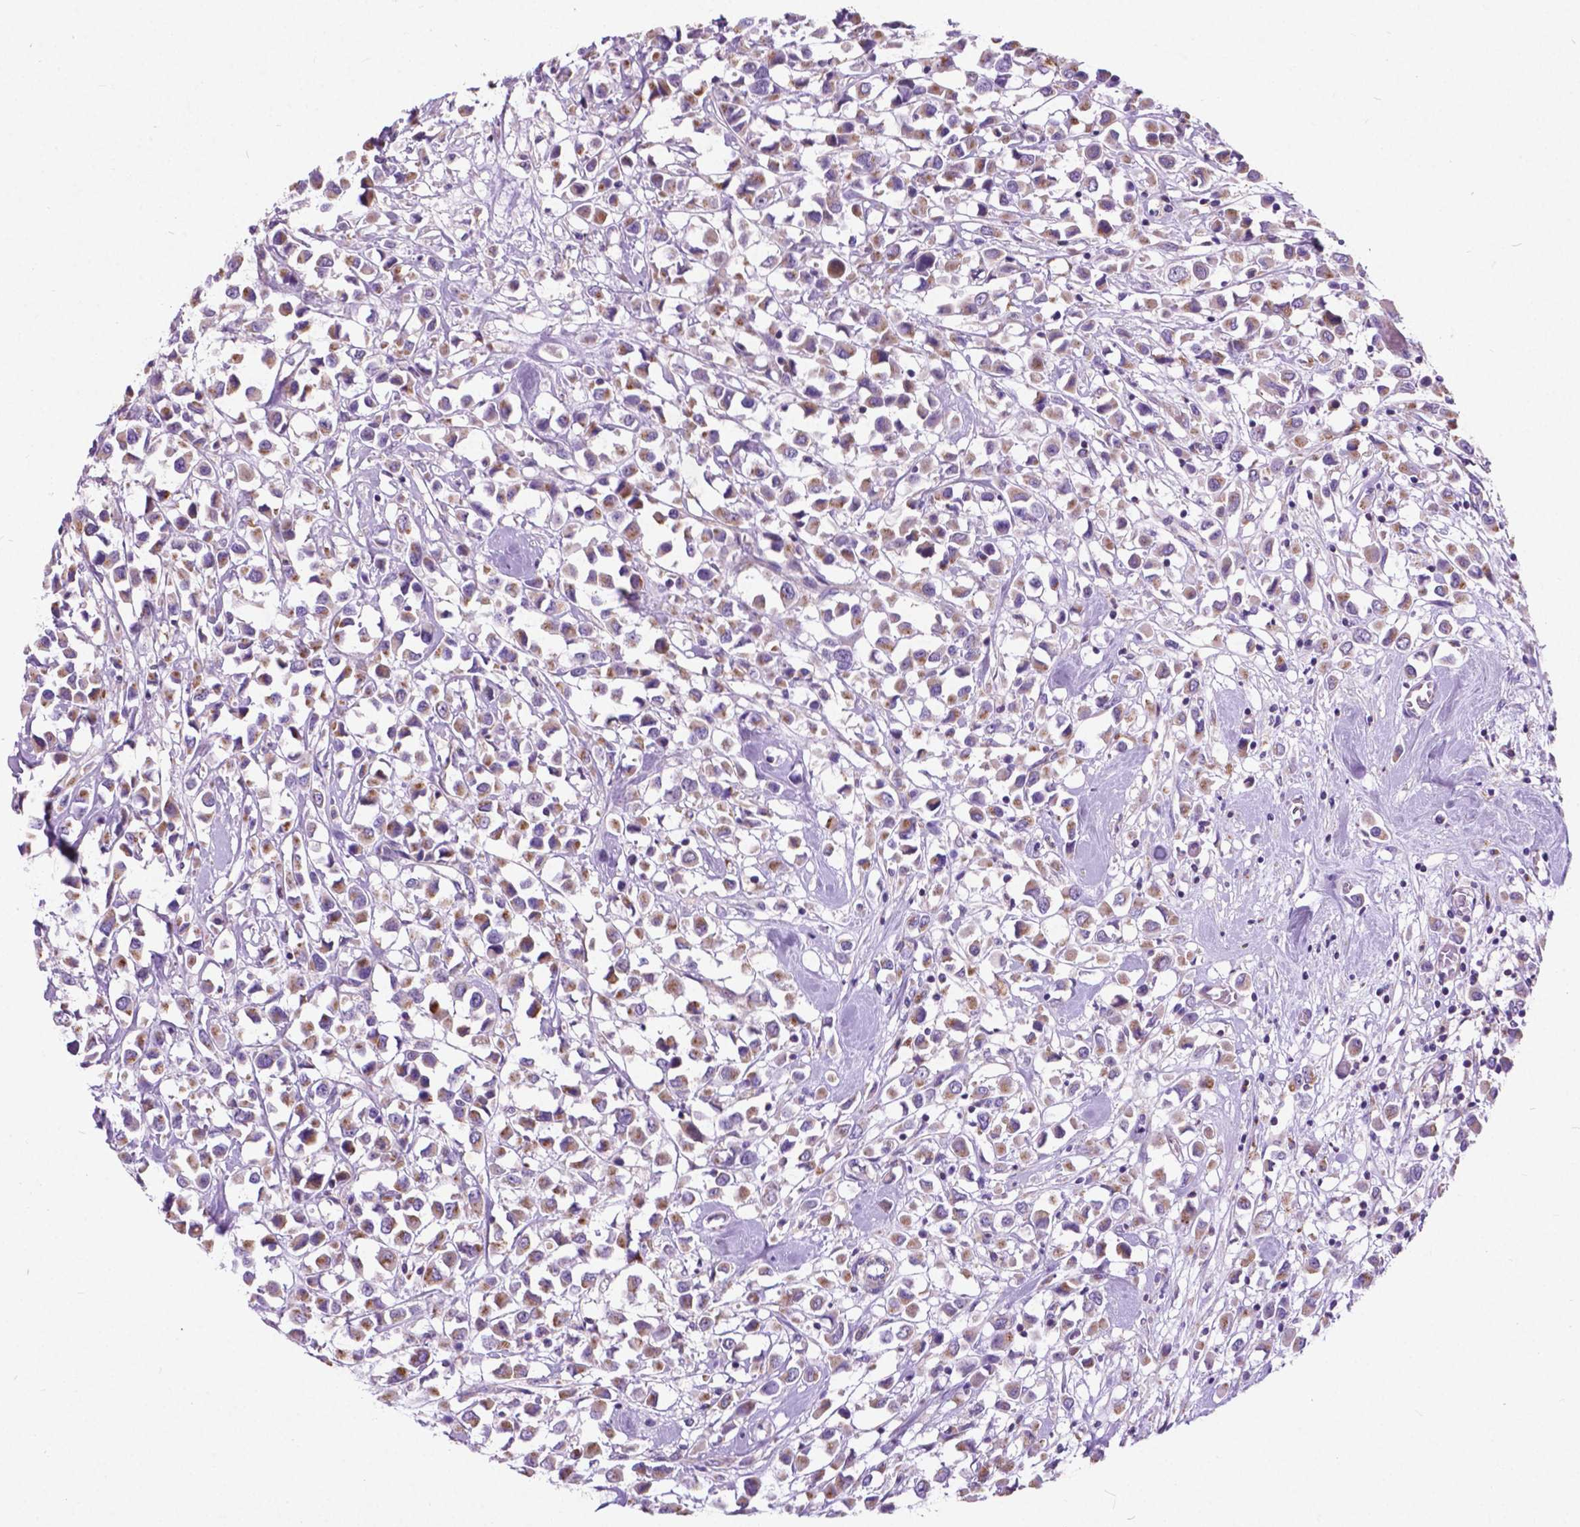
{"staining": {"intensity": "moderate", "quantity": ">75%", "location": "cytoplasmic/membranous"}, "tissue": "breast cancer", "cell_type": "Tumor cells", "image_type": "cancer", "snomed": [{"axis": "morphology", "description": "Duct carcinoma"}, {"axis": "topography", "description": "Breast"}], "caption": "Protein staining reveals moderate cytoplasmic/membranous expression in approximately >75% of tumor cells in breast cancer (intraductal carcinoma).", "gene": "ATG4D", "patient": {"sex": "female", "age": 61}}